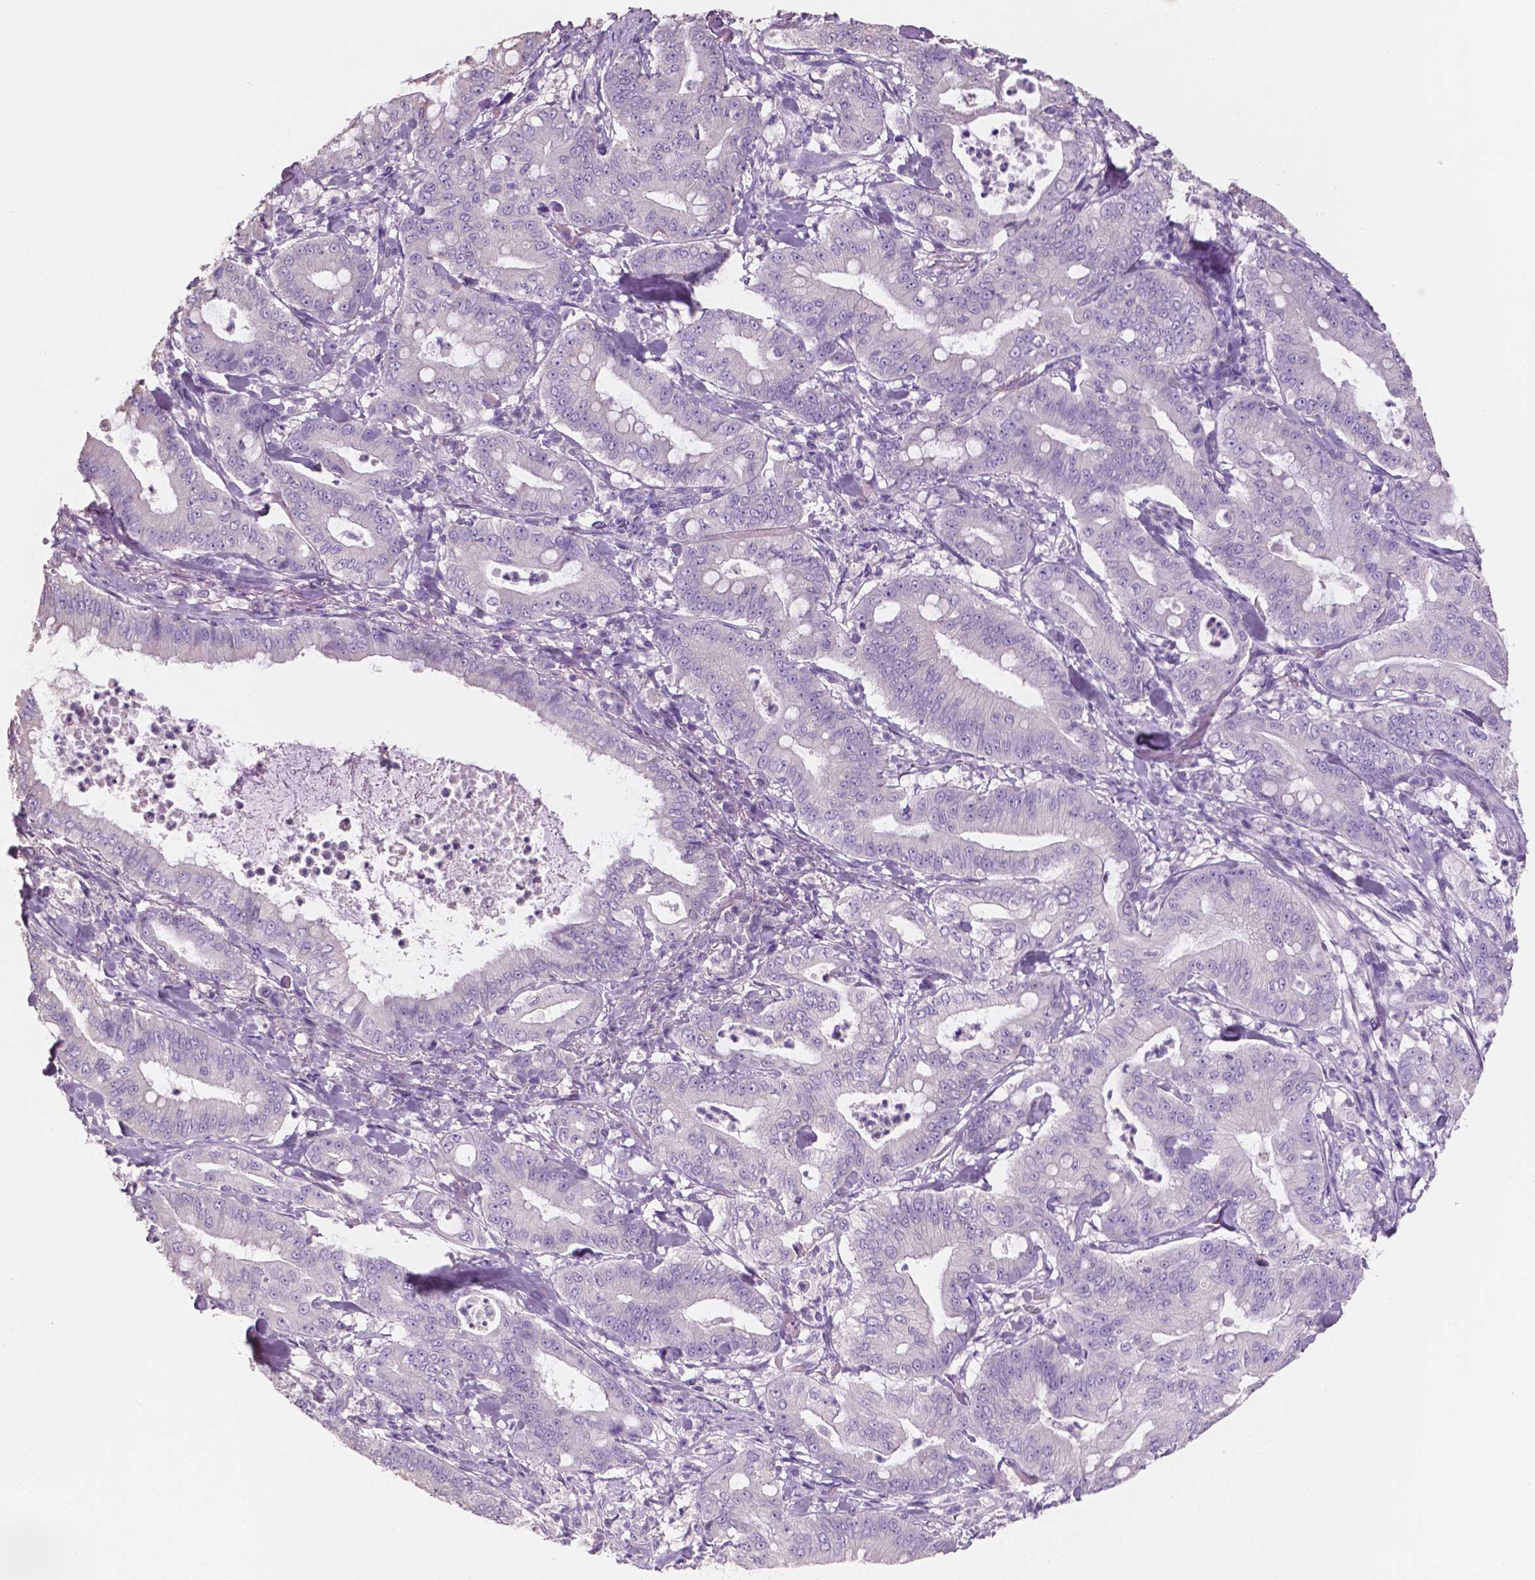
{"staining": {"intensity": "negative", "quantity": "none", "location": "none"}, "tissue": "pancreatic cancer", "cell_type": "Tumor cells", "image_type": "cancer", "snomed": [{"axis": "morphology", "description": "Adenocarcinoma, NOS"}, {"axis": "topography", "description": "Pancreas"}], "caption": "IHC of human pancreatic cancer (adenocarcinoma) shows no staining in tumor cells.", "gene": "SBSN", "patient": {"sex": "male", "age": 71}}